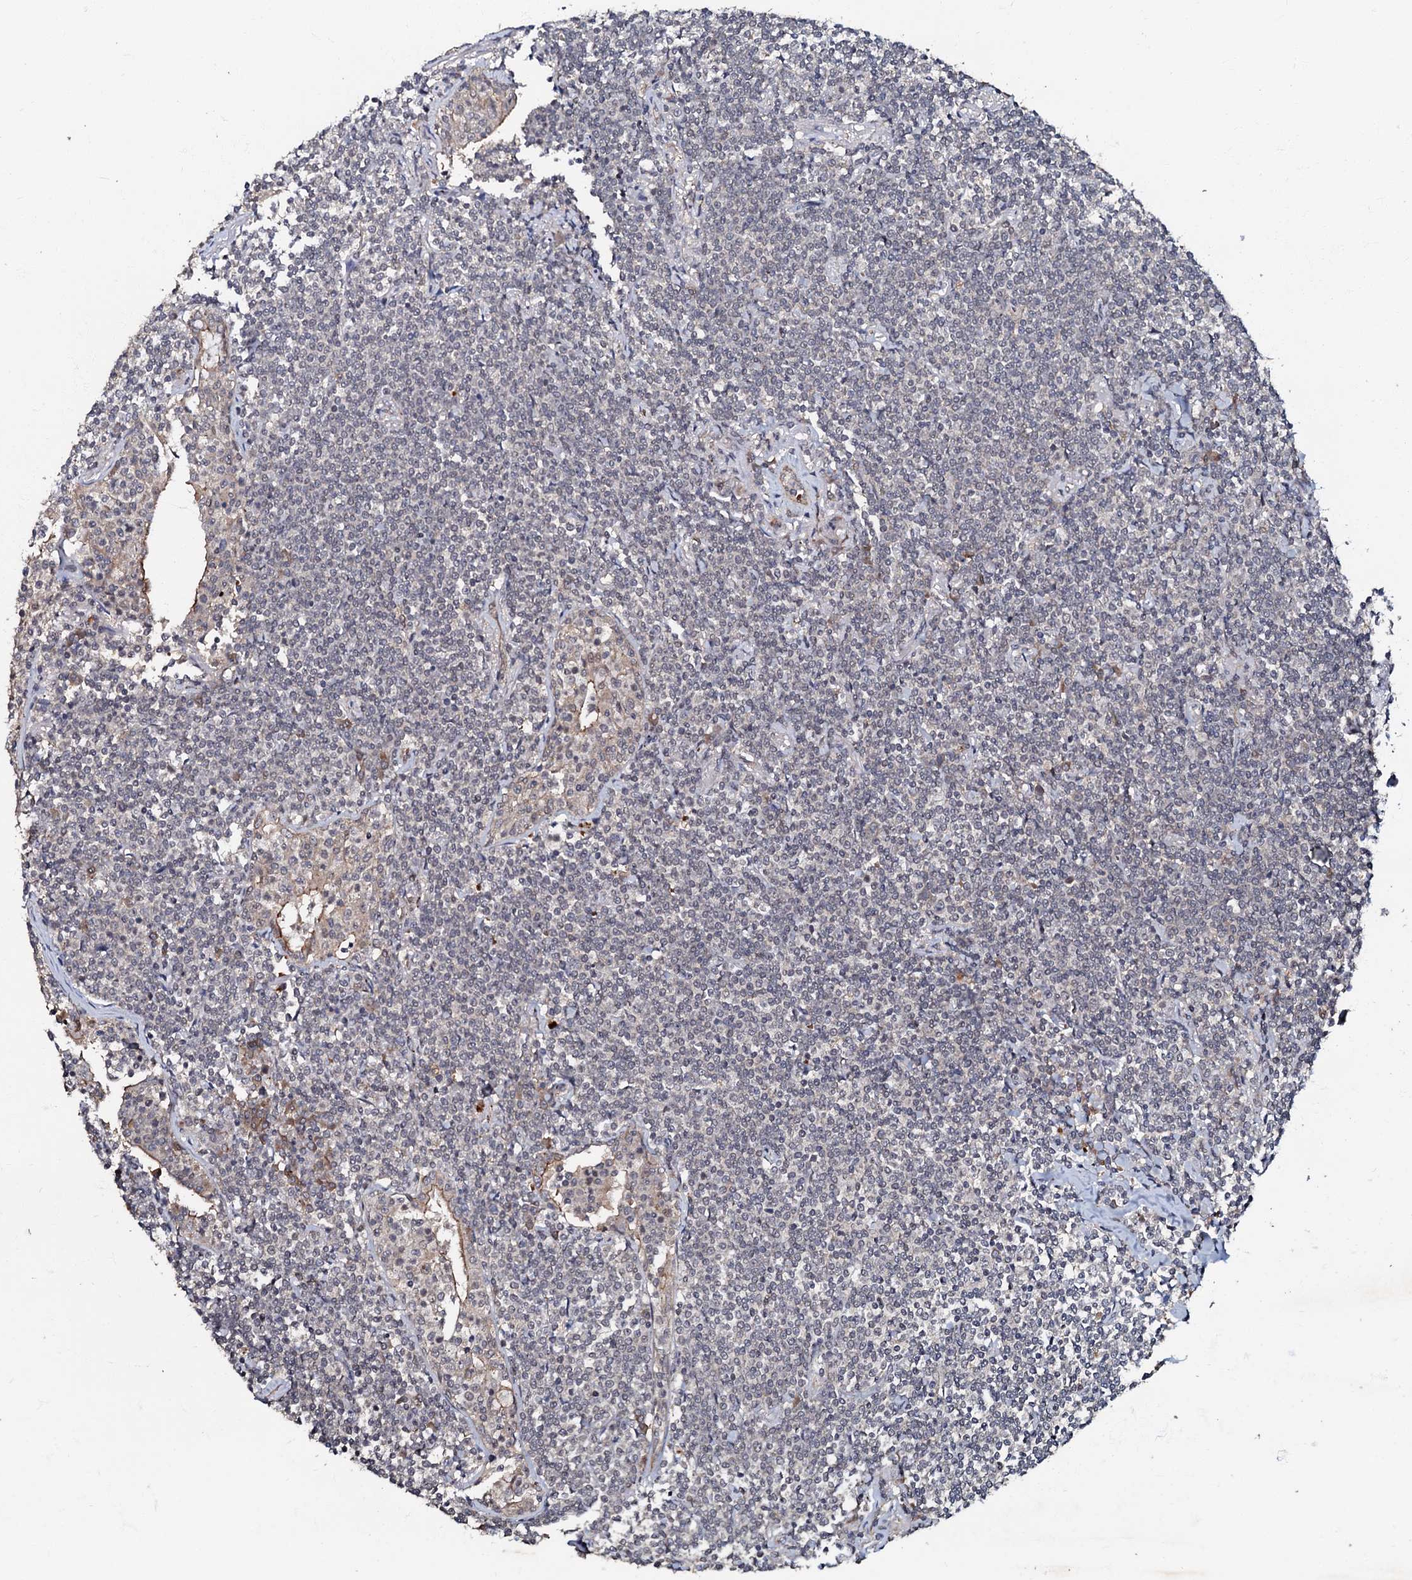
{"staining": {"intensity": "negative", "quantity": "none", "location": "none"}, "tissue": "lymphoma", "cell_type": "Tumor cells", "image_type": "cancer", "snomed": [{"axis": "morphology", "description": "Malignant lymphoma, non-Hodgkin's type, Low grade"}, {"axis": "topography", "description": "Lung"}], "caption": "Protein analysis of lymphoma shows no significant positivity in tumor cells. The staining is performed using DAB brown chromogen with nuclei counter-stained in using hematoxylin.", "gene": "MANSC4", "patient": {"sex": "female", "age": 71}}